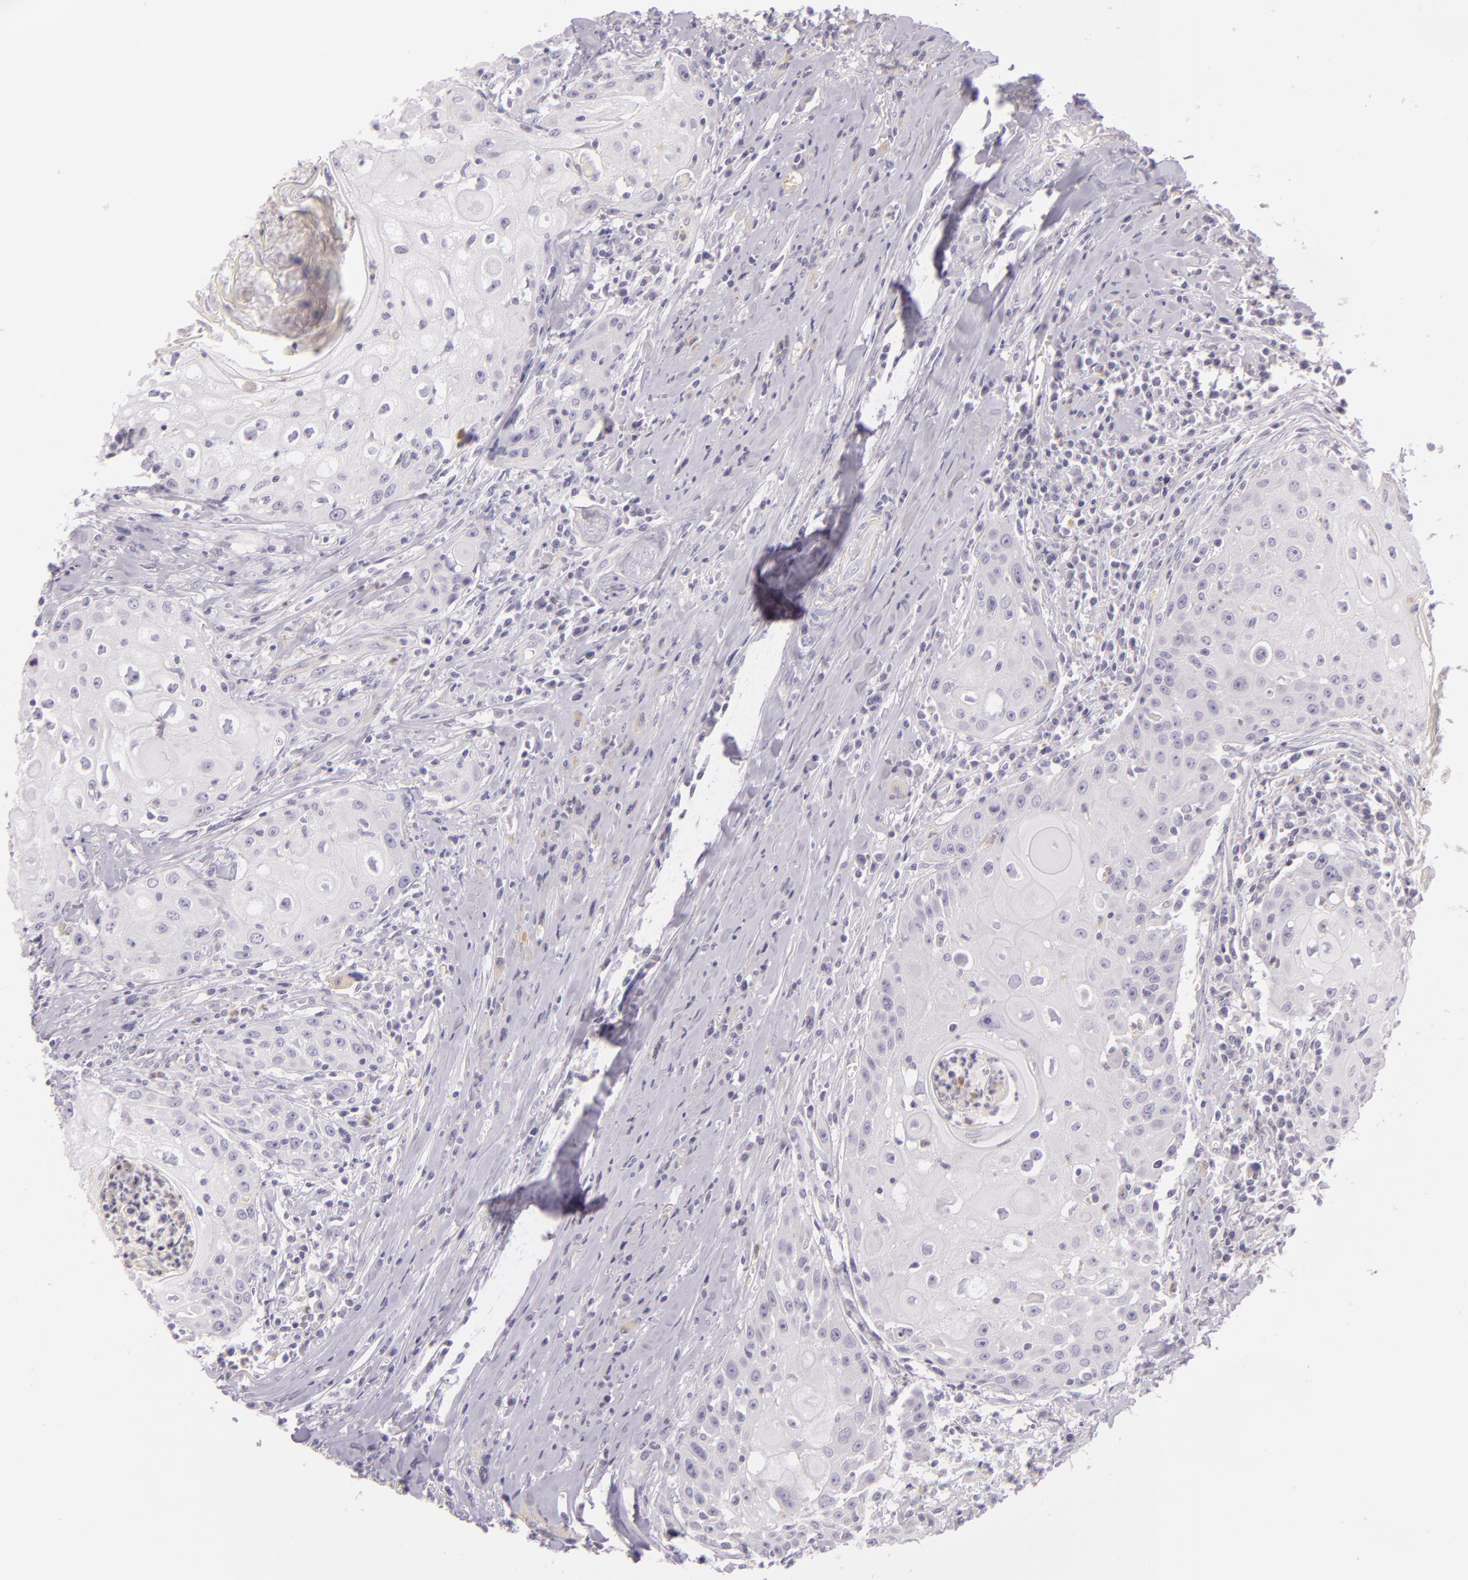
{"staining": {"intensity": "negative", "quantity": "none", "location": "none"}, "tissue": "head and neck cancer", "cell_type": "Tumor cells", "image_type": "cancer", "snomed": [{"axis": "morphology", "description": "Squamous cell carcinoma, NOS"}, {"axis": "topography", "description": "Oral tissue"}, {"axis": "topography", "description": "Head-Neck"}], "caption": "Immunohistochemical staining of head and neck squamous cell carcinoma reveals no significant positivity in tumor cells.", "gene": "CBS", "patient": {"sex": "female", "age": 82}}